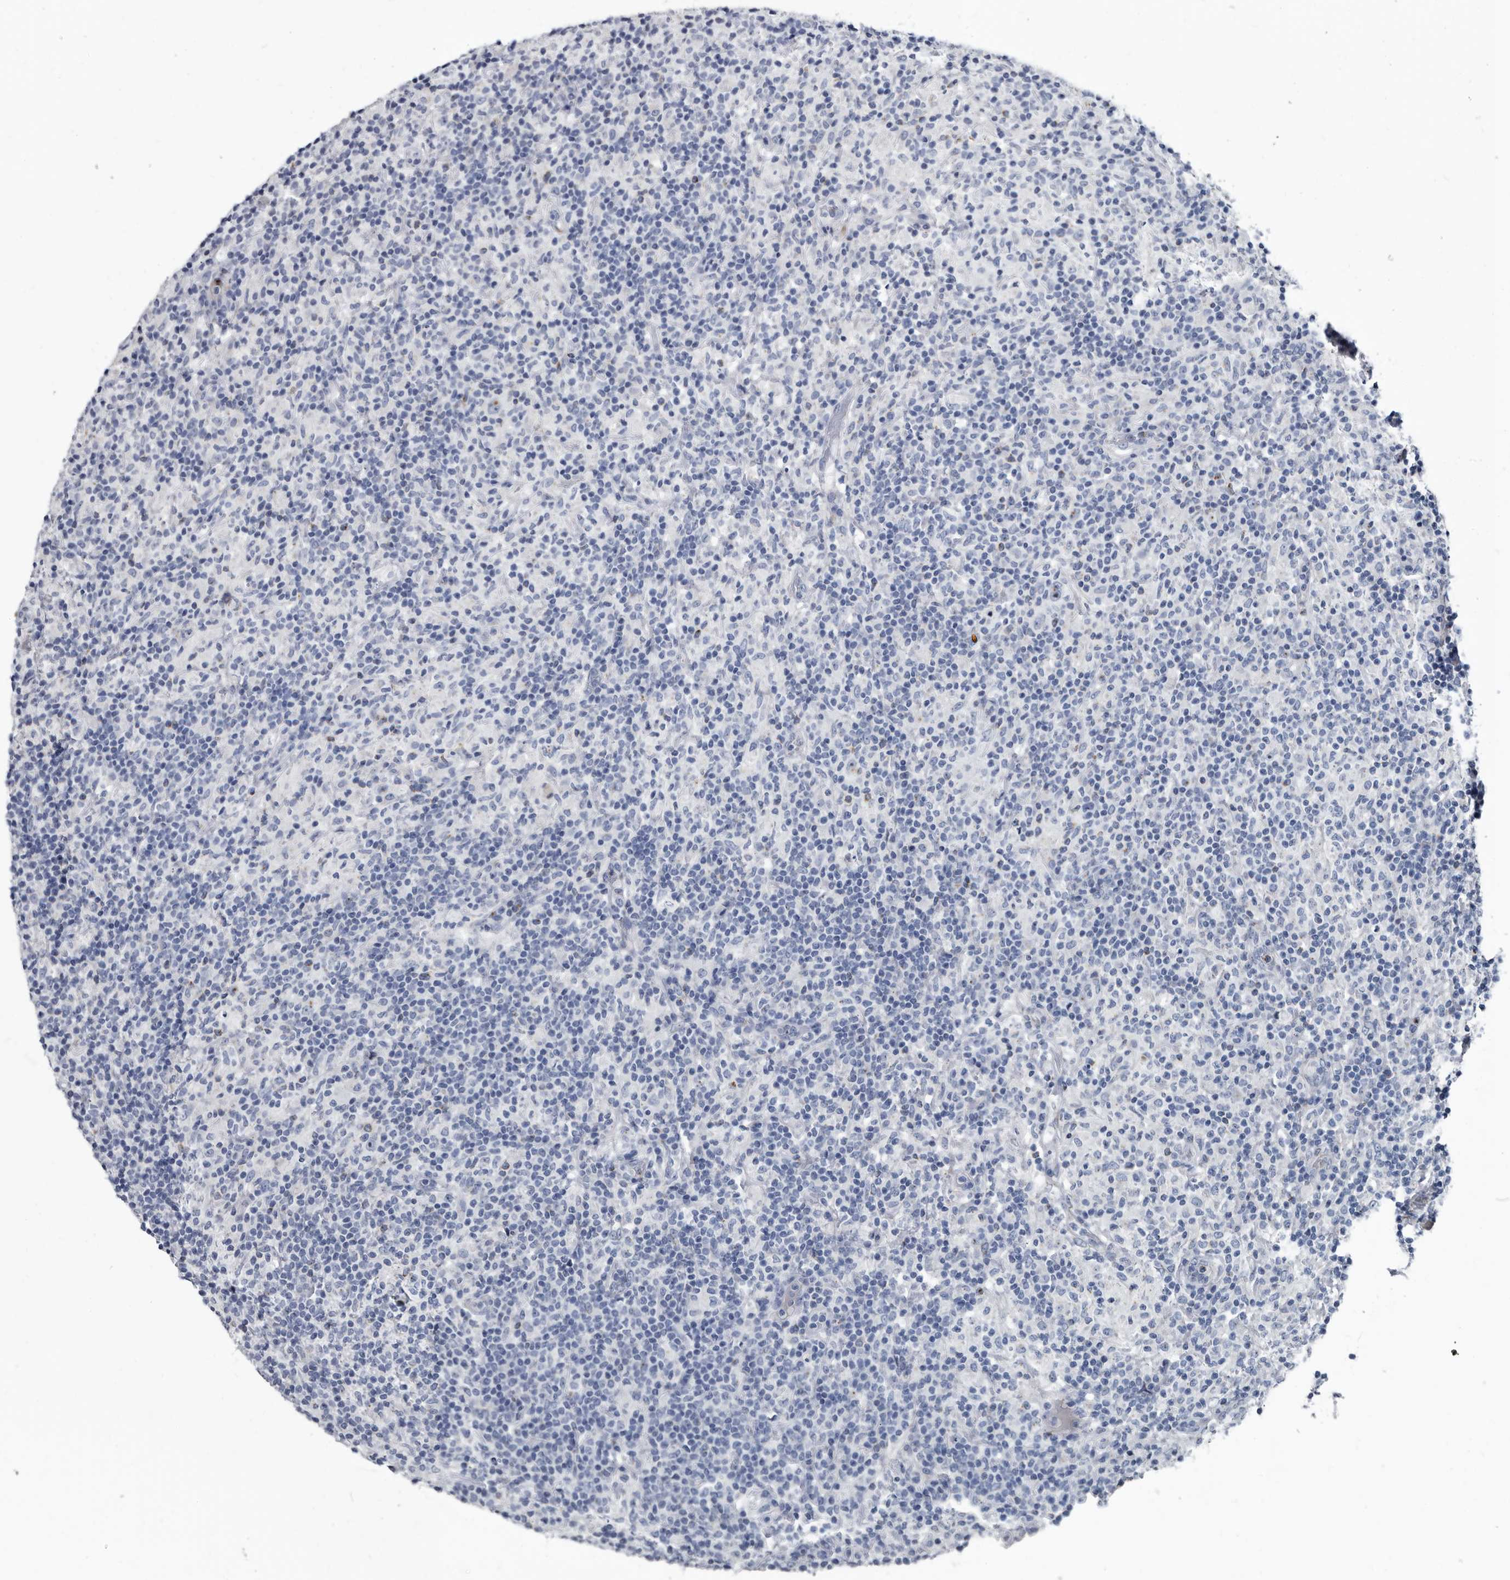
{"staining": {"intensity": "negative", "quantity": "none", "location": "none"}, "tissue": "lymphoma", "cell_type": "Tumor cells", "image_type": "cancer", "snomed": [{"axis": "morphology", "description": "Hodgkin's disease, NOS"}, {"axis": "topography", "description": "Lymph node"}], "caption": "DAB (3,3'-diaminobenzidine) immunohistochemical staining of Hodgkin's disease reveals no significant staining in tumor cells.", "gene": "PRSS8", "patient": {"sex": "male", "age": 70}}